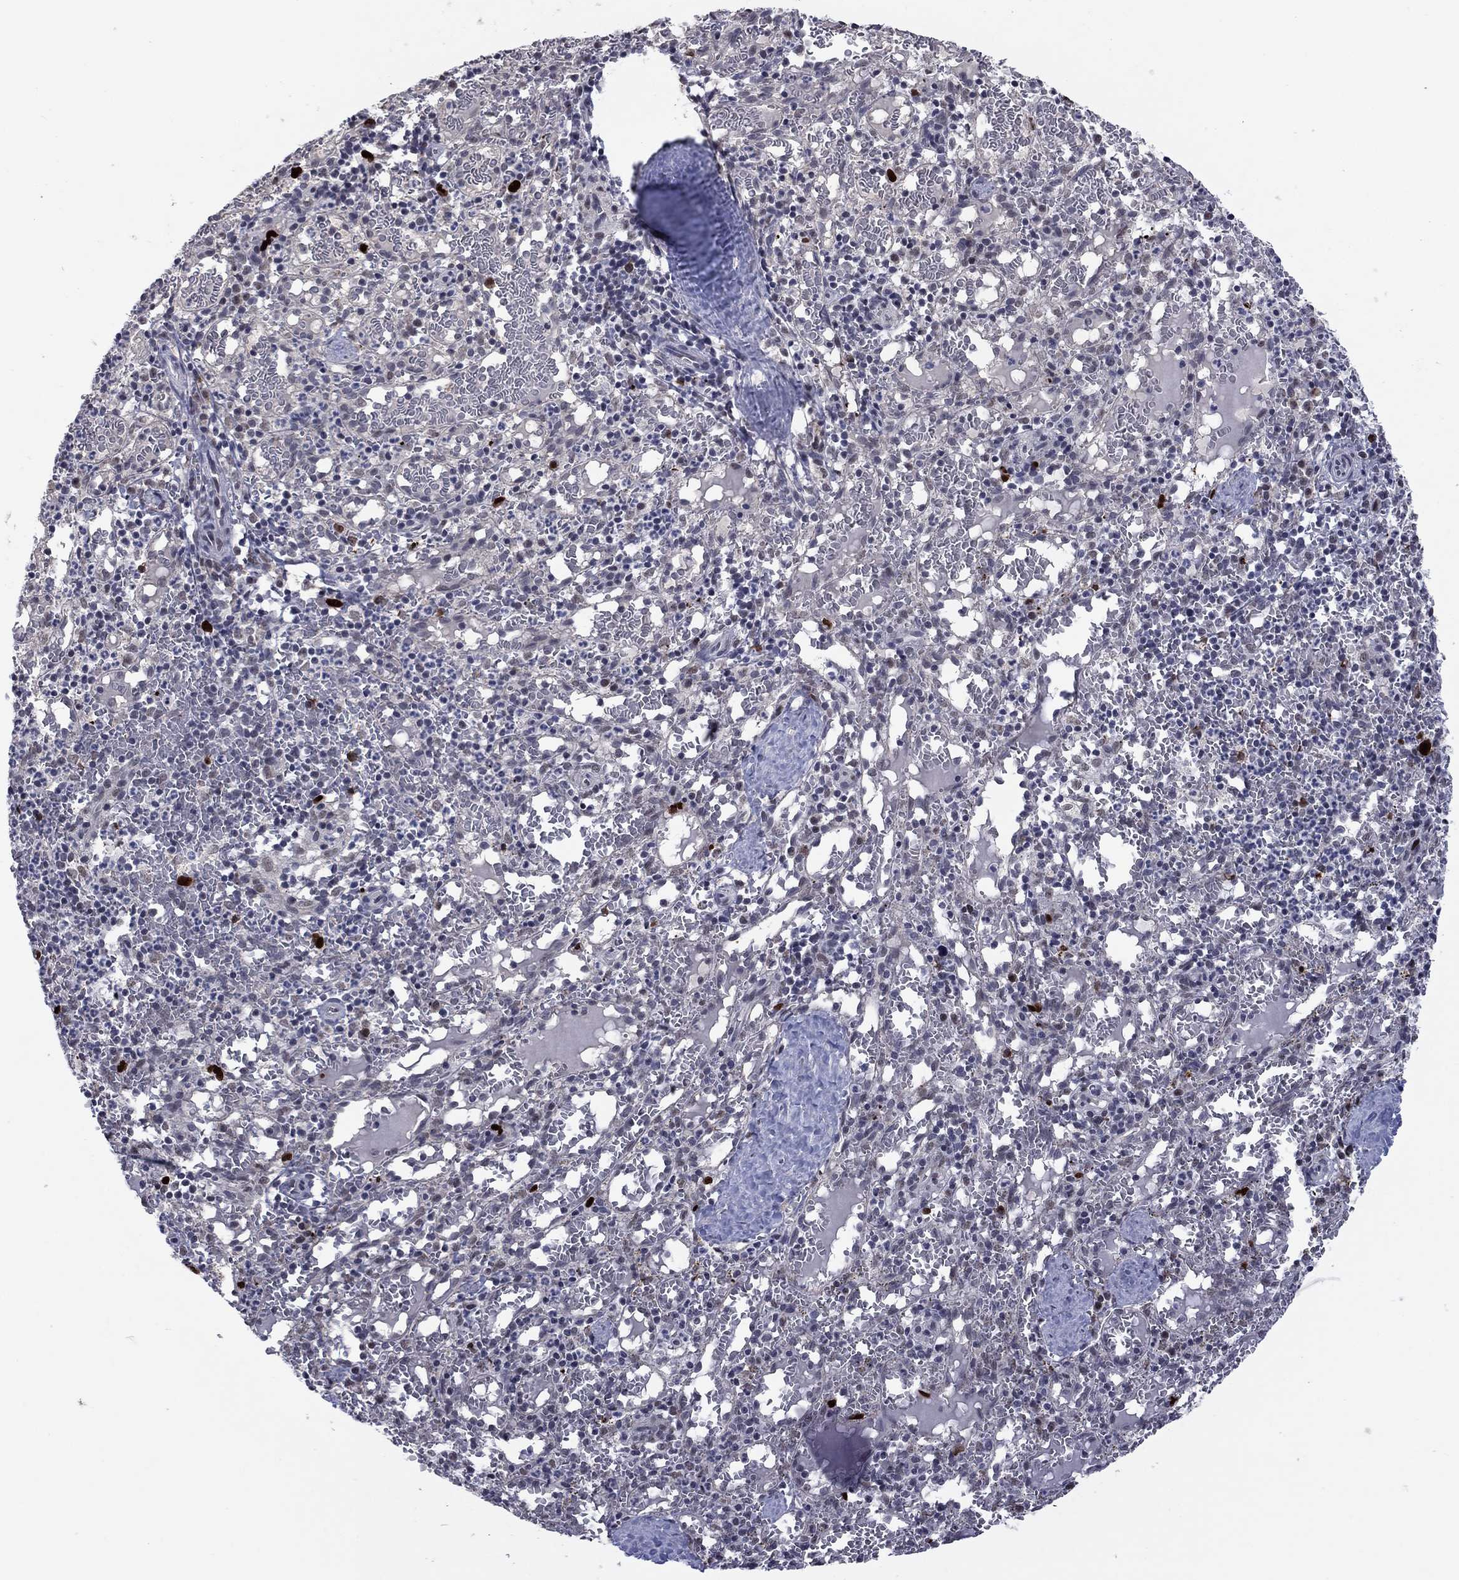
{"staining": {"intensity": "strong", "quantity": "<25%", "location": "nuclear"}, "tissue": "spleen", "cell_type": "Cells in red pulp", "image_type": "normal", "snomed": [{"axis": "morphology", "description": "Normal tissue, NOS"}, {"axis": "topography", "description": "Spleen"}], "caption": "Spleen stained with immunohistochemistry (IHC) exhibits strong nuclear staining in about <25% of cells in red pulp.", "gene": "CDCA5", "patient": {"sex": "male", "age": 11}}